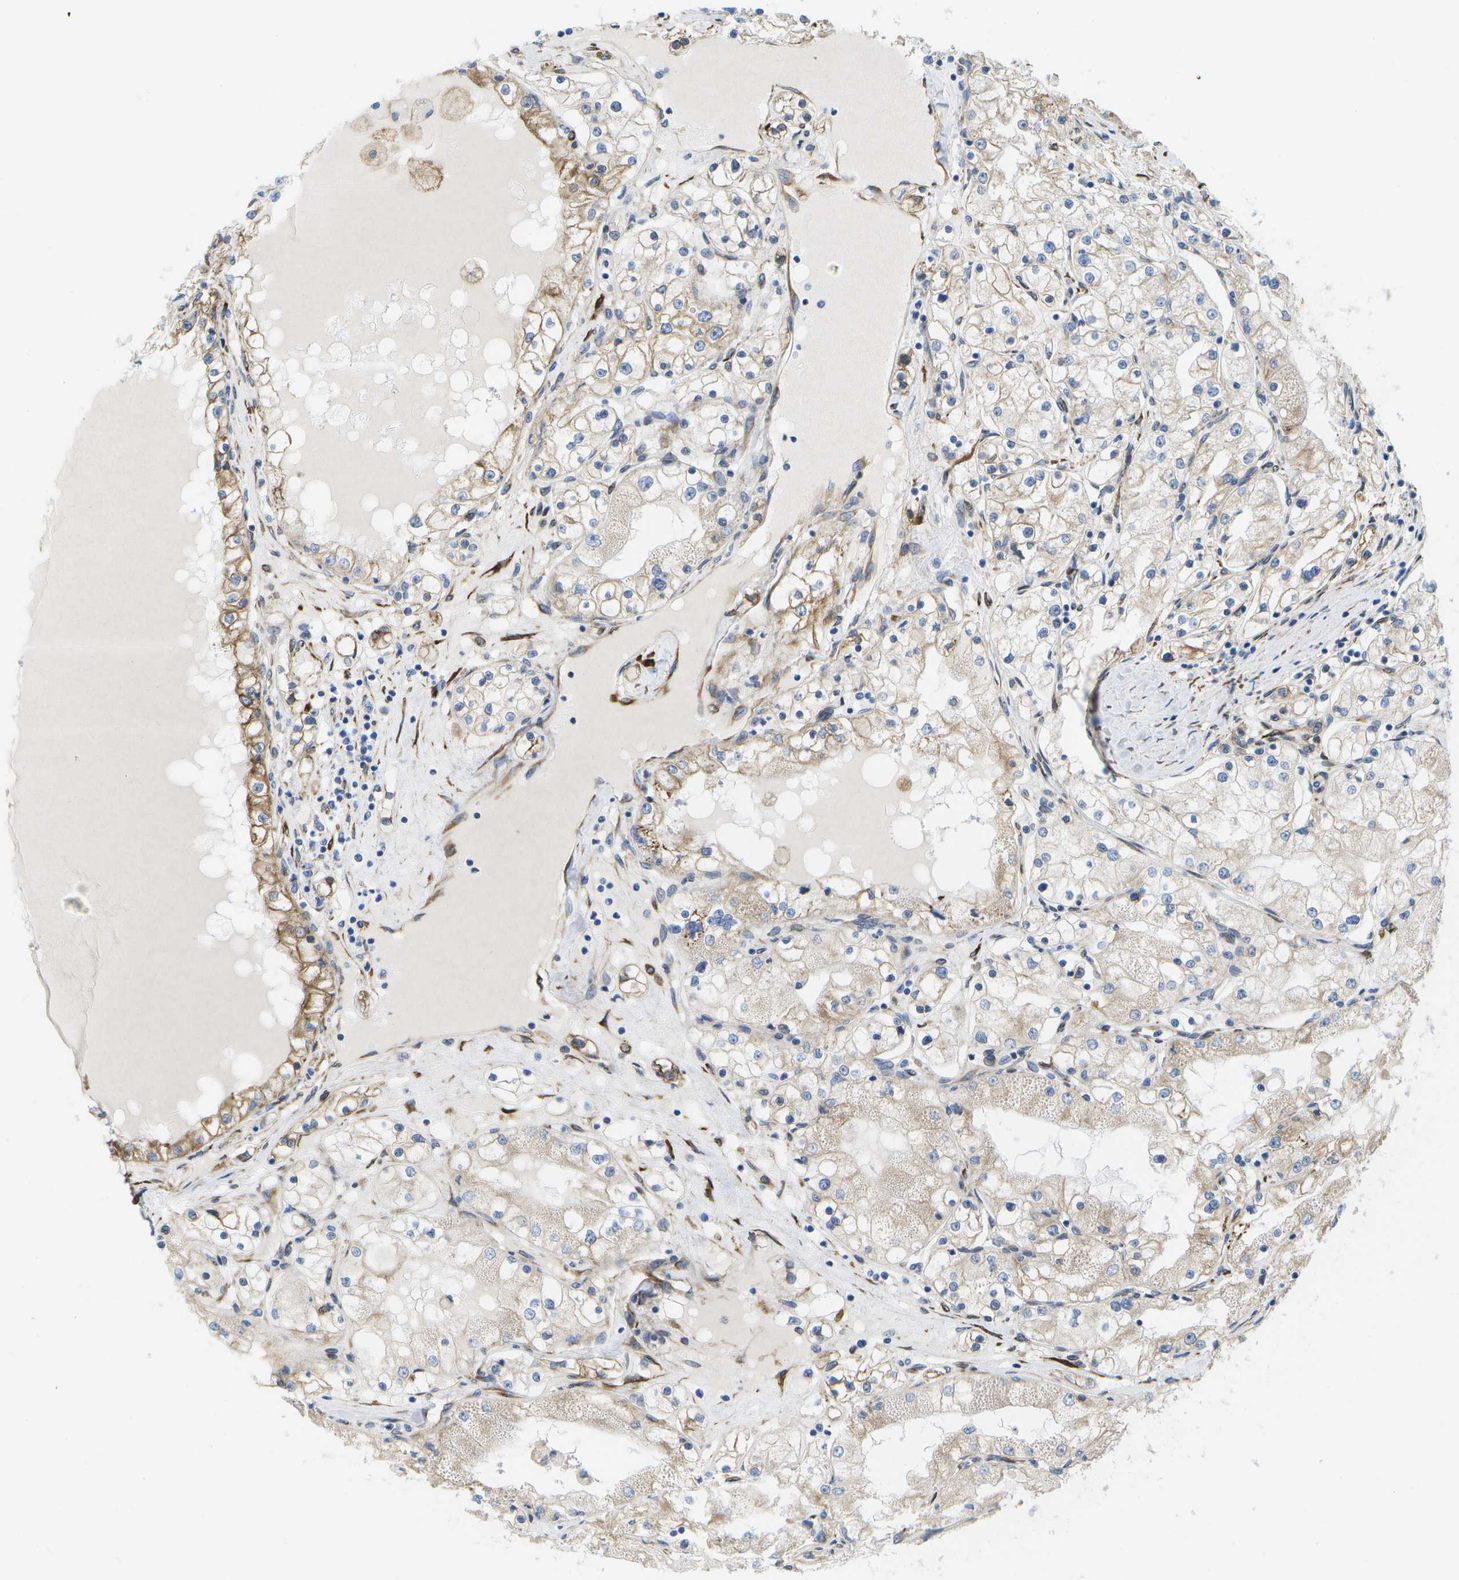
{"staining": {"intensity": "moderate", "quantity": "<25%", "location": "cytoplasmic/membranous"}, "tissue": "renal cancer", "cell_type": "Tumor cells", "image_type": "cancer", "snomed": [{"axis": "morphology", "description": "Adenocarcinoma, NOS"}, {"axis": "topography", "description": "Kidney"}], "caption": "This is a micrograph of IHC staining of renal adenocarcinoma, which shows moderate positivity in the cytoplasmic/membranous of tumor cells.", "gene": "ZDHHC17", "patient": {"sex": "male", "age": 68}}